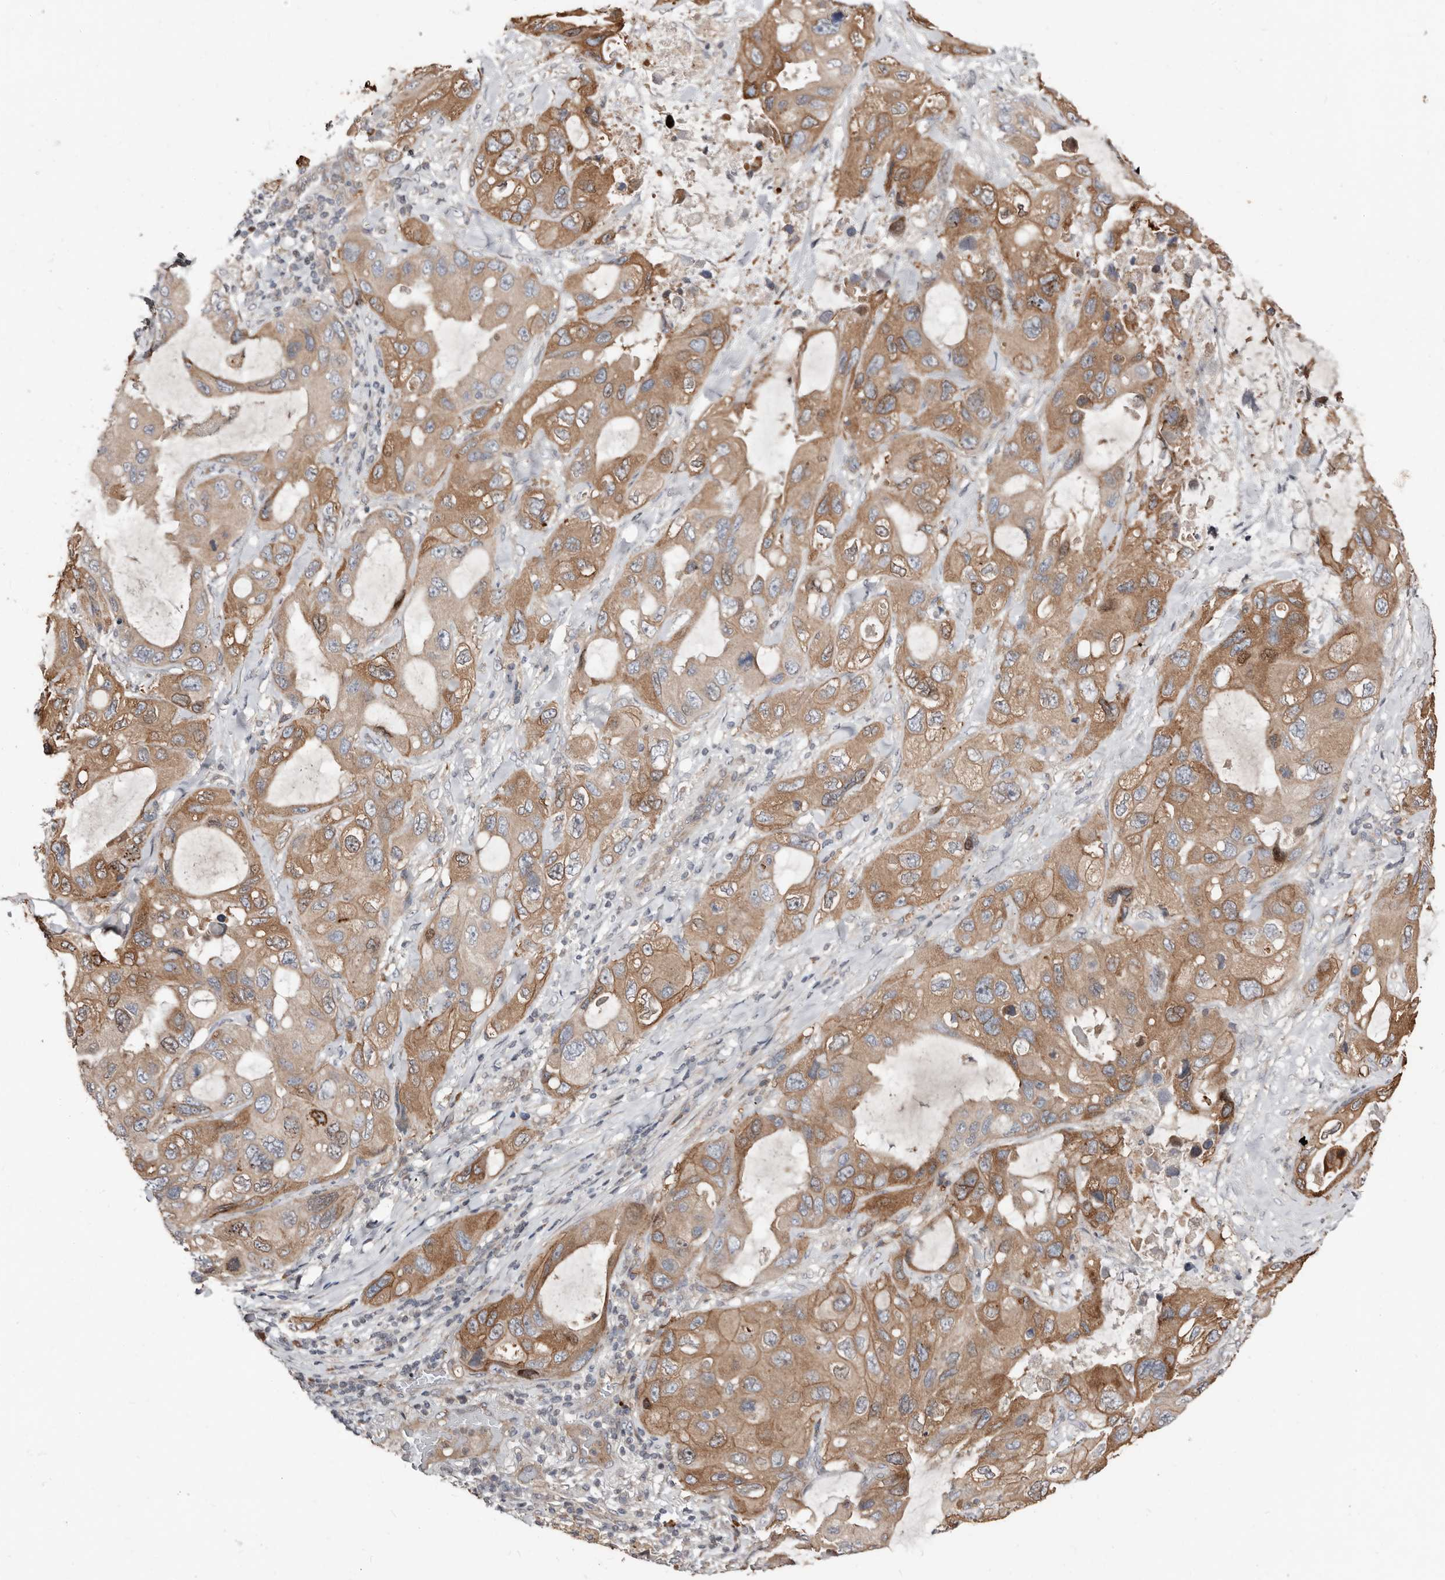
{"staining": {"intensity": "moderate", "quantity": ">75%", "location": "cytoplasmic/membranous"}, "tissue": "lung cancer", "cell_type": "Tumor cells", "image_type": "cancer", "snomed": [{"axis": "morphology", "description": "Squamous cell carcinoma, NOS"}, {"axis": "topography", "description": "Lung"}], "caption": "Lung cancer (squamous cell carcinoma) stained for a protein (brown) demonstrates moderate cytoplasmic/membranous positive positivity in about >75% of tumor cells.", "gene": "SMYD4", "patient": {"sex": "female", "age": 73}}